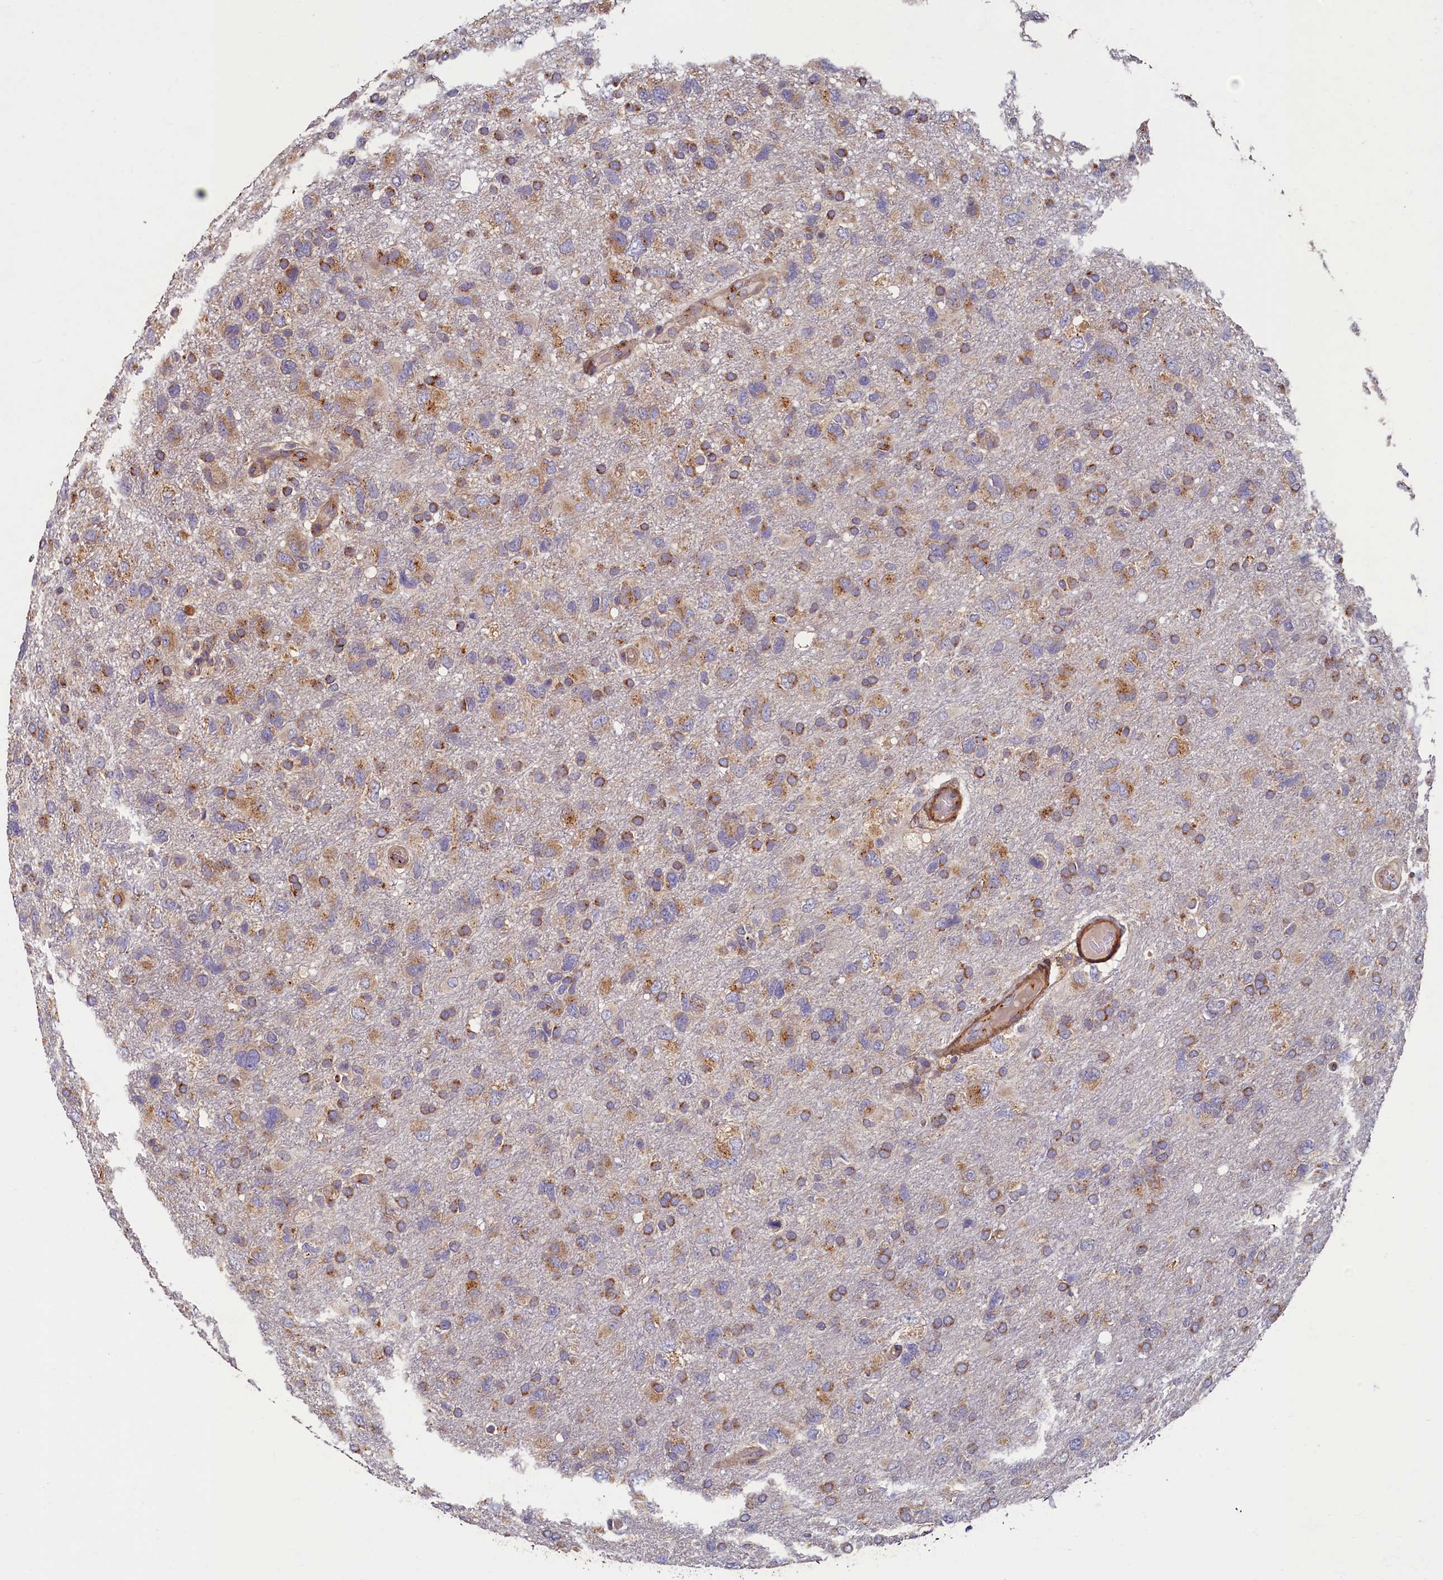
{"staining": {"intensity": "moderate", "quantity": ">75%", "location": "cytoplasmic/membranous"}, "tissue": "glioma", "cell_type": "Tumor cells", "image_type": "cancer", "snomed": [{"axis": "morphology", "description": "Glioma, malignant, High grade"}, {"axis": "topography", "description": "Brain"}], "caption": "Immunohistochemical staining of glioma shows moderate cytoplasmic/membranous protein expression in approximately >75% of tumor cells.", "gene": "TMEM181", "patient": {"sex": "male", "age": 61}}